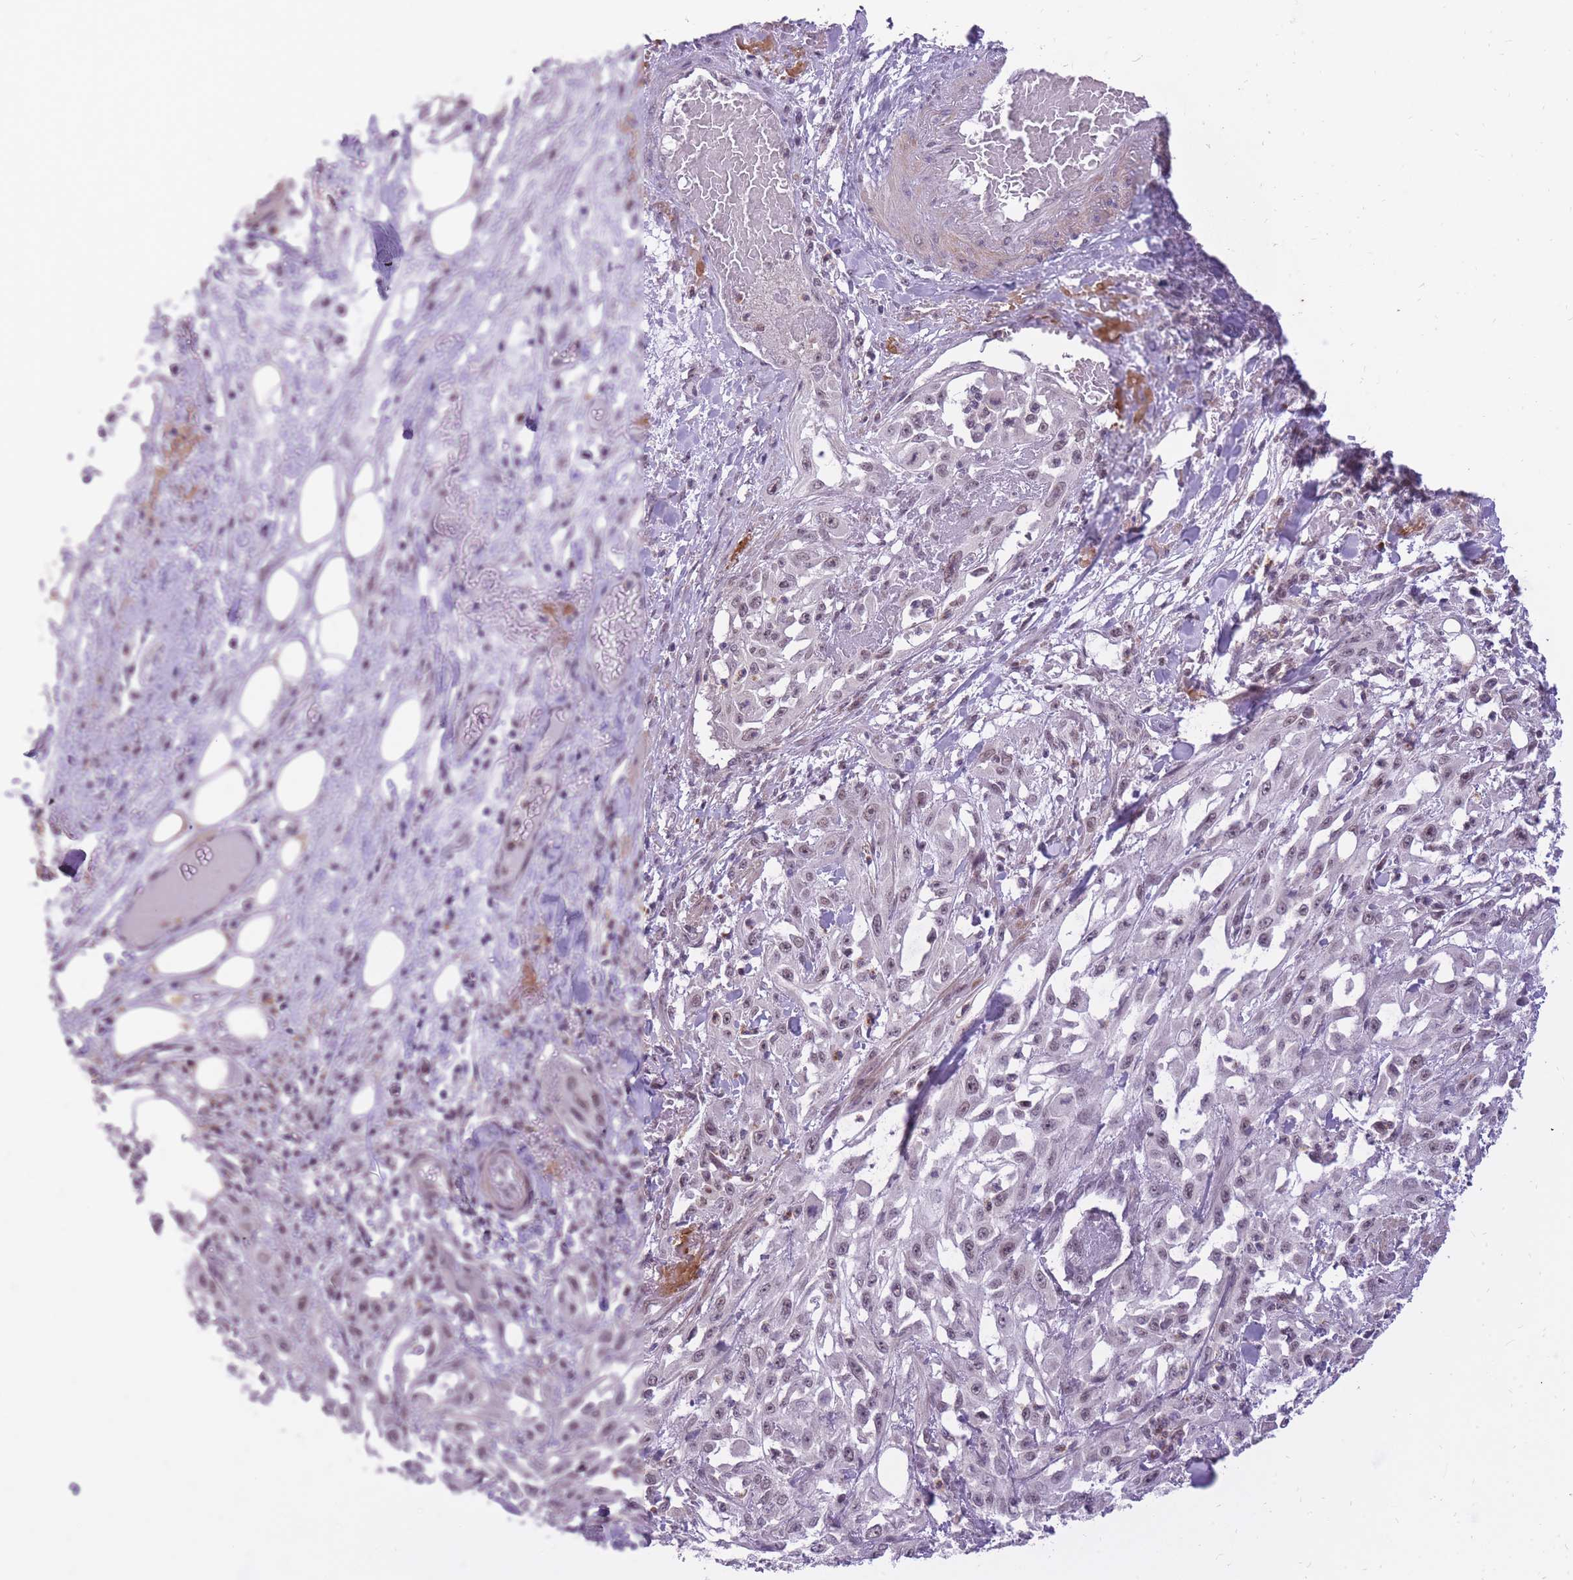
{"staining": {"intensity": "weak", "quantity": "25%-75%", "location": "nuclear"}, "tissue": "skin cancer", "cell_type": "Tumor cells", "image_type": "cancer", "snomed": [{"axis": "morphology", "description": "Squamous cell carcinoma, NOS"}, {"axis": "morphology", "description": "Squamous cell carcinoma, metastatic, NOS"}, {"axis": "topography", "description": "Skin"}, {"axis": "topography", "description": "Lymph node"}], "caption": "A brown stain highlights weak nuclear expression of a protein in skin cancer (squamous cell carcinoma) tumor cells.", "gene": "TIGD1", "patient": {"sex": "male", "age": 75}}